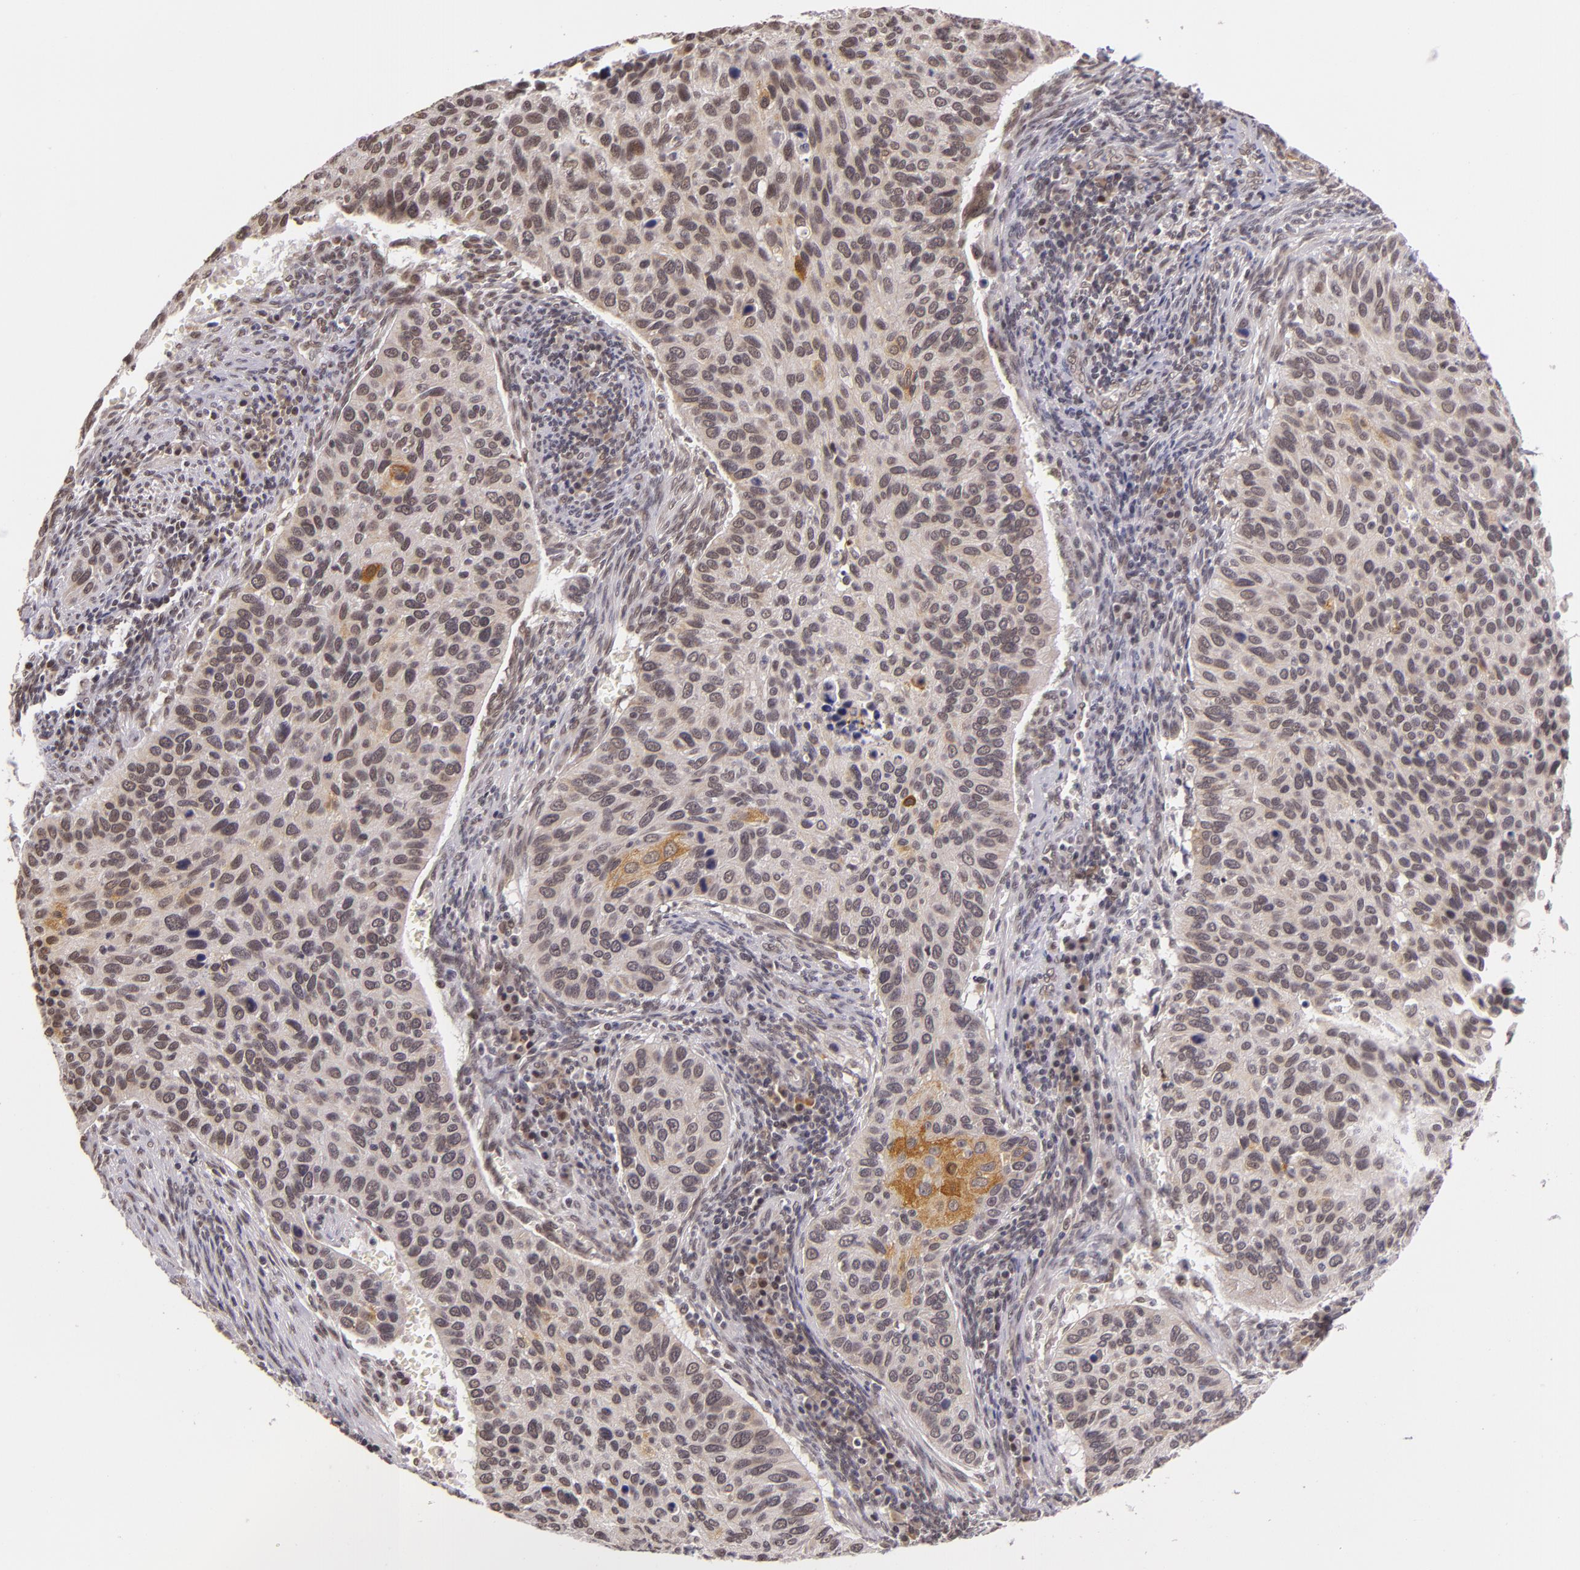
{"staining": {"intensity": "weak", "quantity": "<25%", "location": "nuclear"}, "tissue": "cervical cancer", "cell_type": "Tumor cells", "image_type": "cancer", "snomed": [{"axis": "morphology", "description": "Adenocarcinoma, NOS"}, {"axis": "topography", "description": "Cervix"}], "caption": "A histopathology image of human cervical cancer is negative for staining in tumor cells.", "gene": "ALX1", "patient": {"sex": "female", "age": 29}}